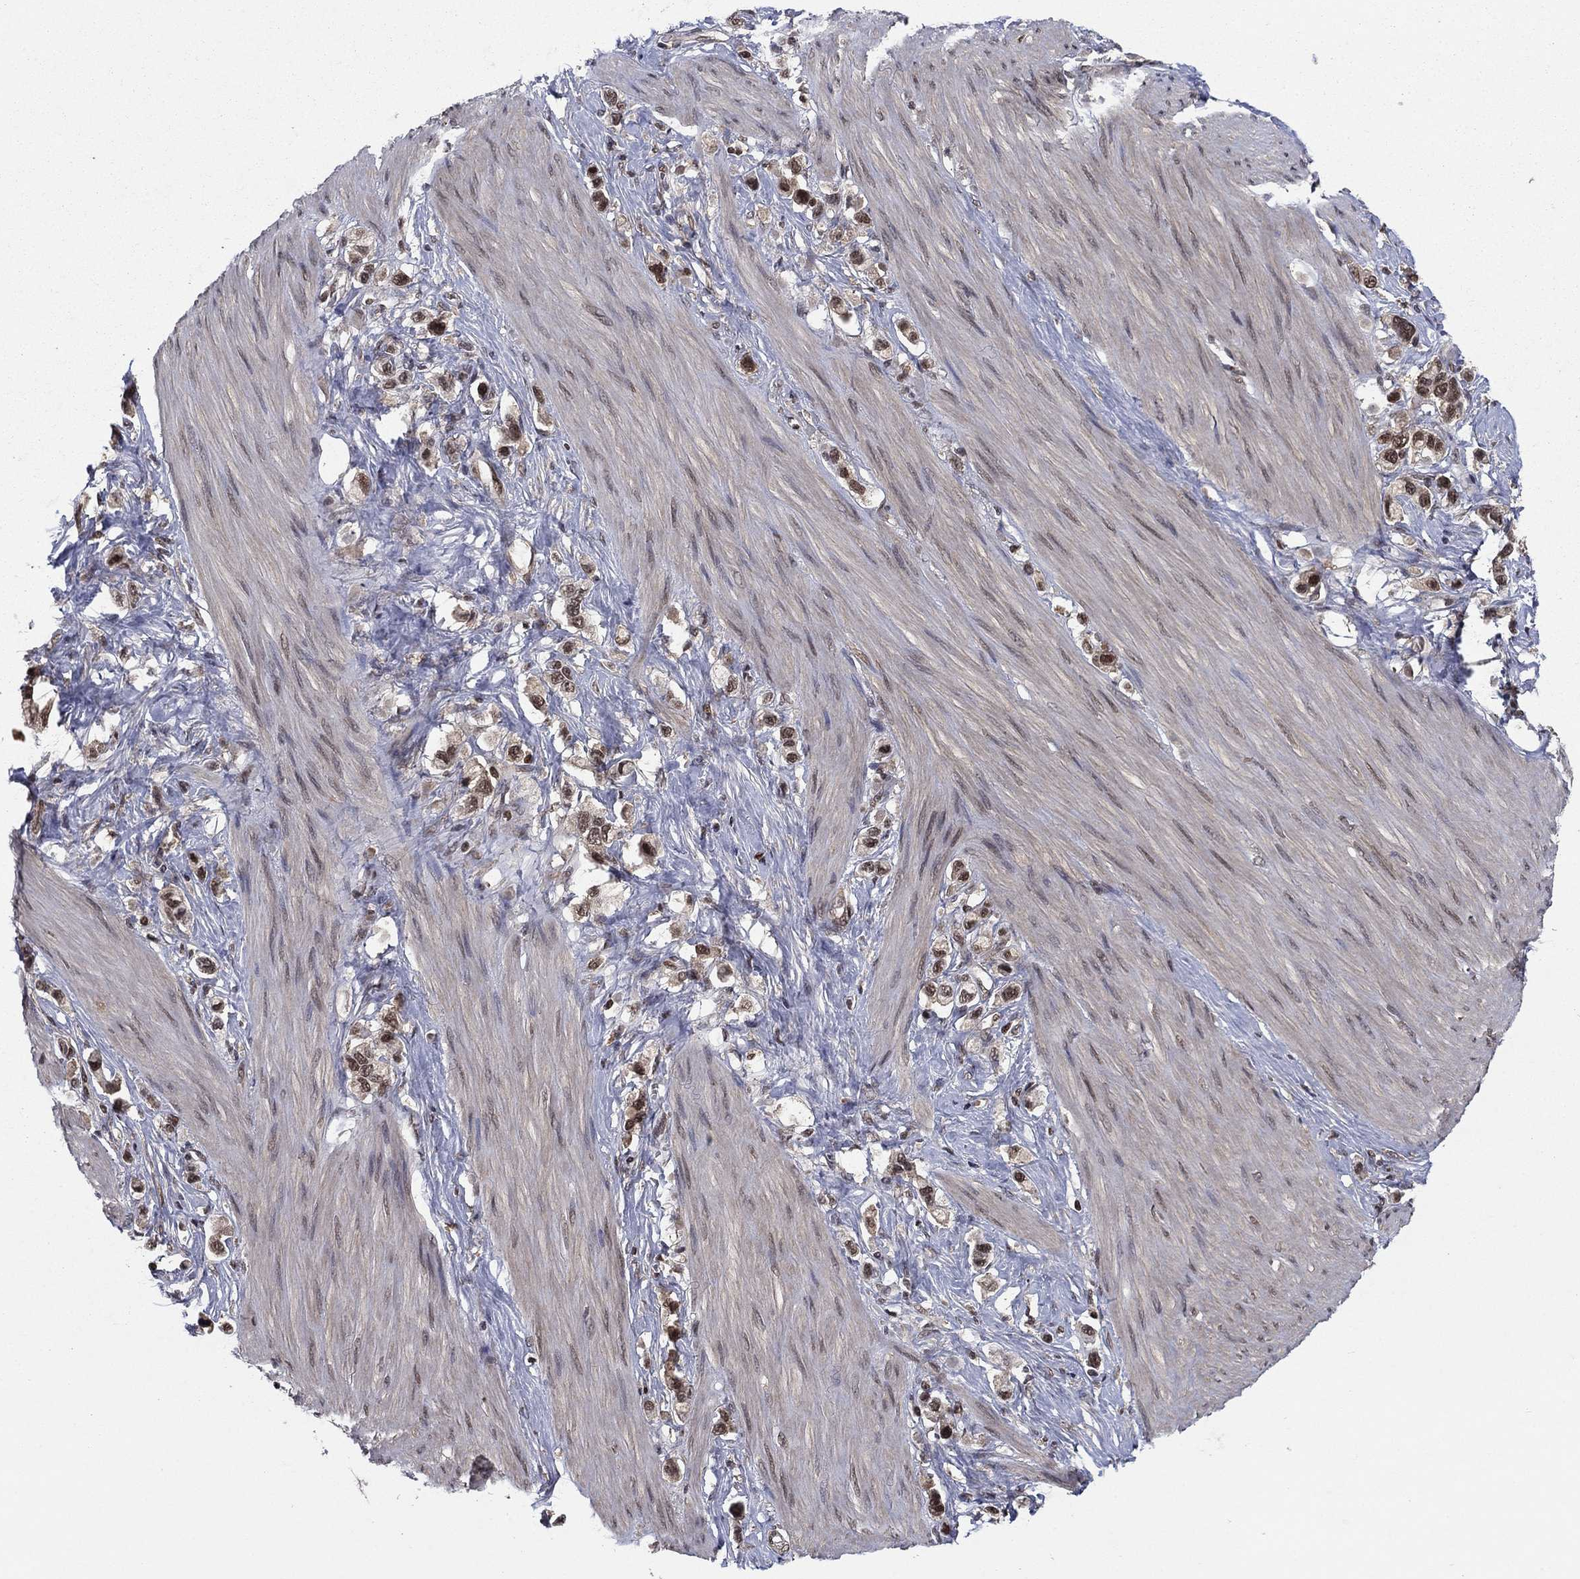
{"staining": {"intensity": "strong", "quantity": "<25%", "location": "cytoplasmic/membranous,nuclear"}, "tissue": "stomach cancer", "cell_type": "Tumor cells", "image_type": "cancer", "snomed": [{"axis": "morphology", "description": "Normal tissue, NOS"}, {"axis": "morphology", "description": "Adenocarcinoma, NOS"}, {"axis": "morphology", "description": "Adenocarcinoma, High grade"}, {"axis": "topography", "description": "Stomach, upper"}, {"axis": "topography", "description": "Stomach"}], "caption": "Stomach adenocarcinoma stained with DAB (3,3'-diaminobenzidine) immunohistochemistry (IHC) shows medium levels of strong cytoplasmic/membranous and nuclear expression in approximately <25% of tumor cells.", "gene": "FKBP4", "patient": {"sex": "female", "age": 65}}